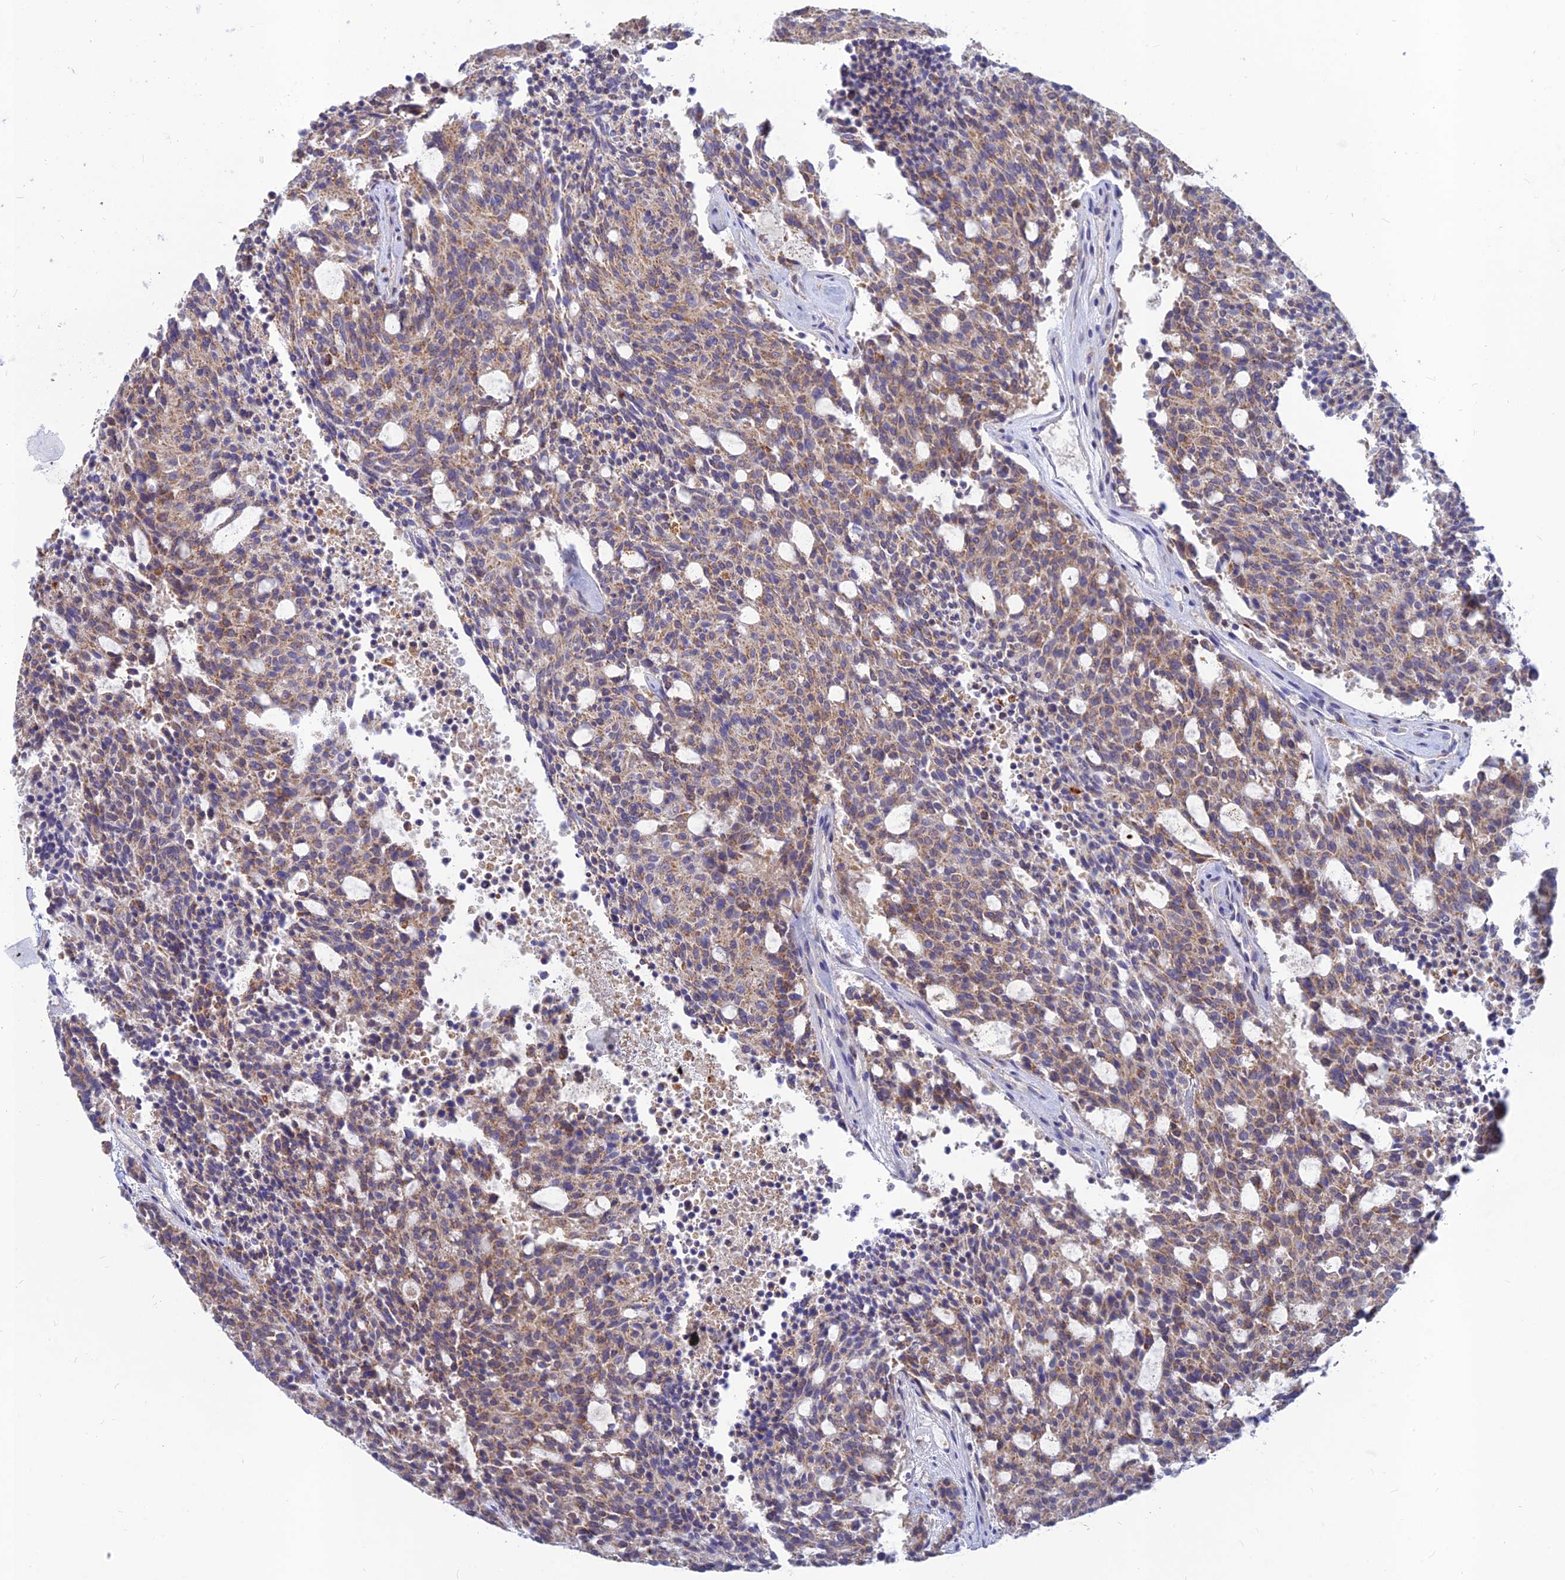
{"staining": {"intensity": "weak", "quantity": ">75%", "location": "cytoplasmic/membranous"}, "tissue": "carcinoid", "cell_type": "Tumor cells", "image_type": "cancer", "snomed": [{"axis": "morphology", "description": "Carcinoid, malignant, NOS"}, {"axis": "topography", "description": "Pancreas"}], "caption": "The image reveals staining of malignant carcinoid, revealing weak cytoplasmic/membranous protein positivity (brown color) within tumor cells. (IHC, brightfield microscopy, high magnification).", "gene": "CACNA1B", "patient": {"sex": "female", "age": 54}}